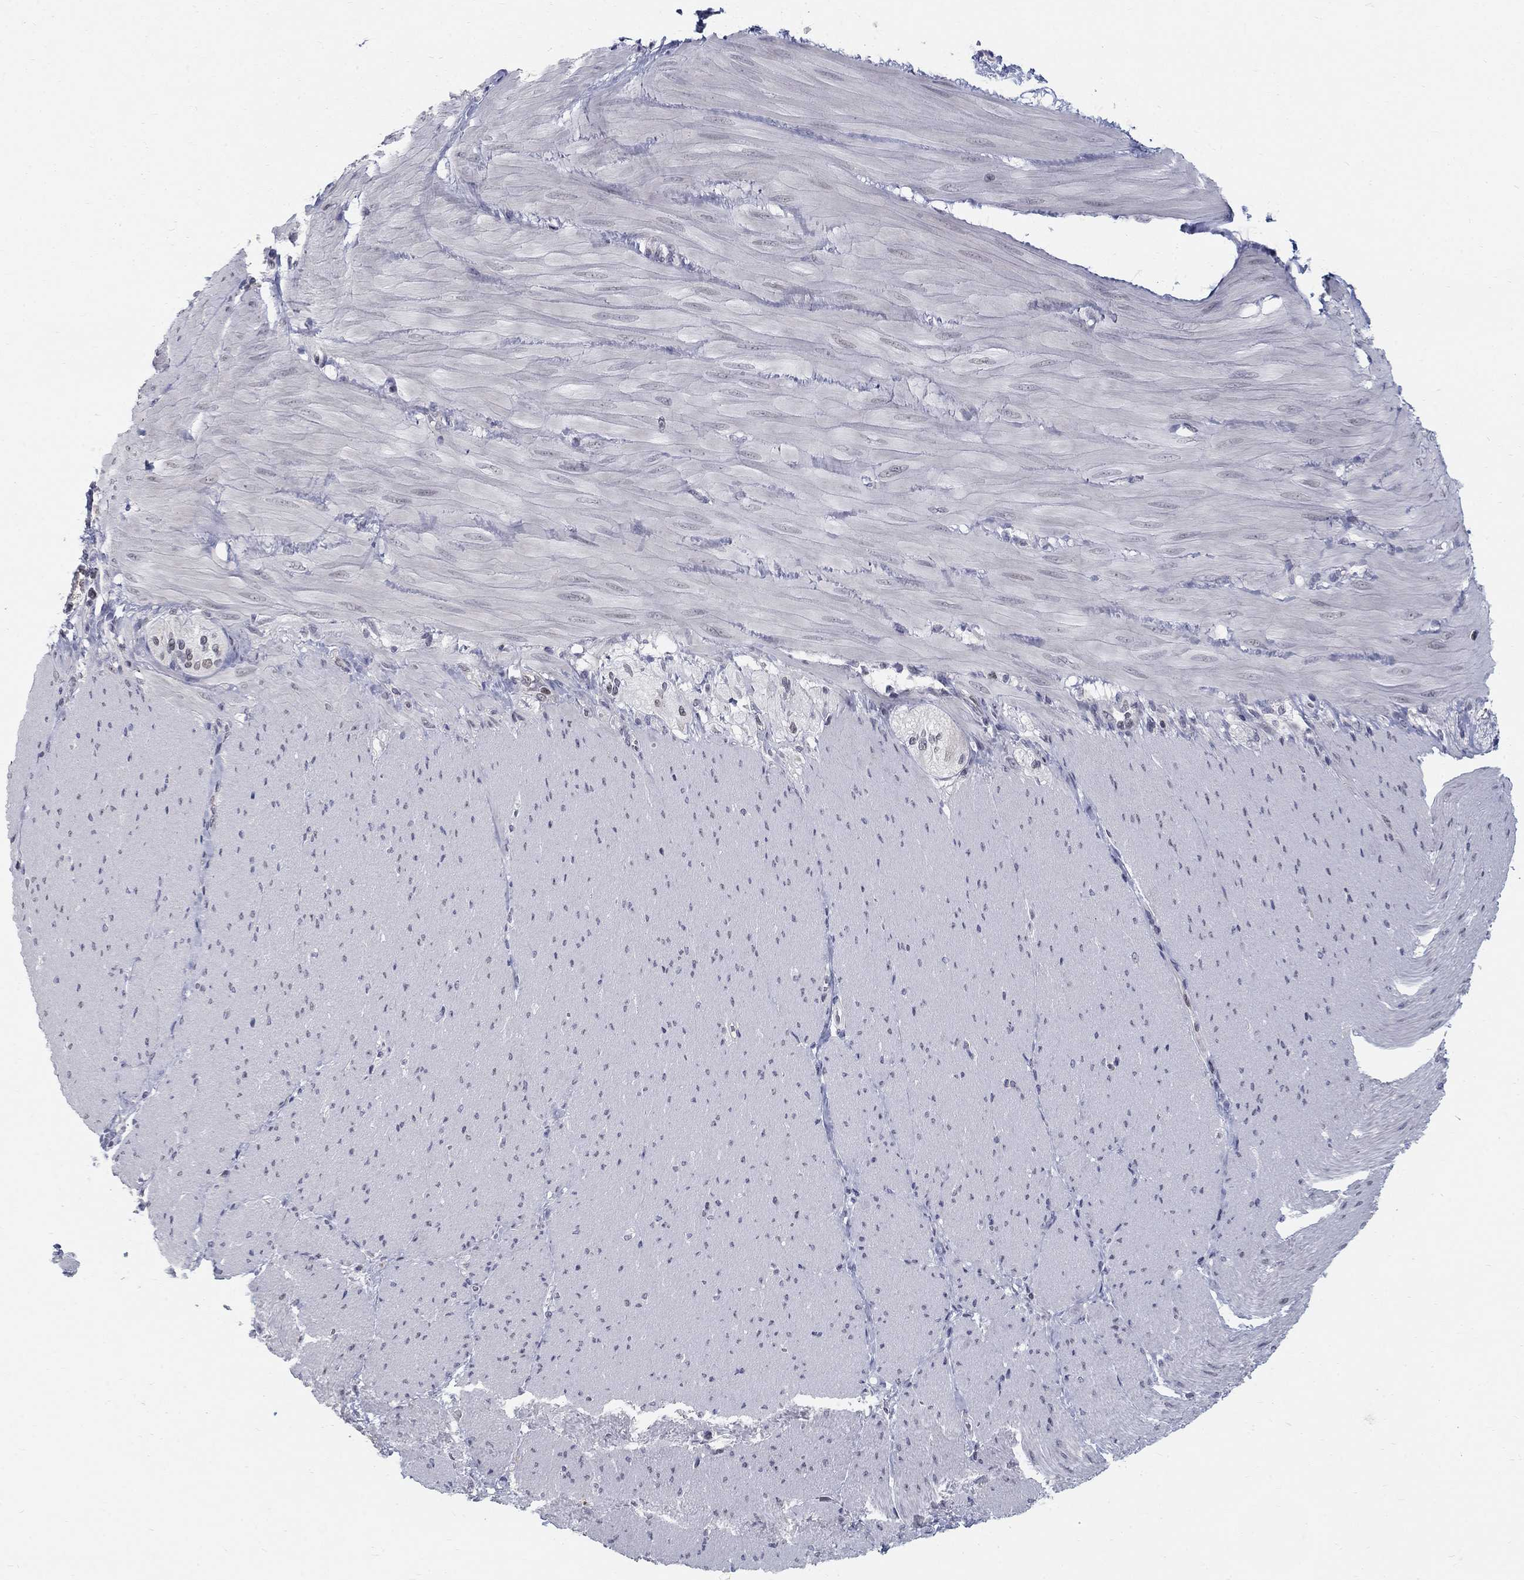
{"staining": {"intensity": "negative", "quantity": "none", "location": "none"}, "tissue": "soft tissue", "cell_type": "Fibroblasts", "image_type": "normal", "snomed": [{"axis": "morphology", "description": "Normal tissue, NOS"}, {"axis": "topography", "description": "Smooth muscle"}, {"axis": "topography", "description": "Duodenum"}, {"axis": "topography", "description": "Peripheral nerve tissue"}], "caption": "An image of human soft tissue is negative for staining in fibroblasts. (Brightfield microscopy of DAB (3,3'-diaminobenzidine) immunohistochemistry (IHC) at high magnification).", "gene": "GCFC2", "patient": {"sex": "female", "age": 61}}